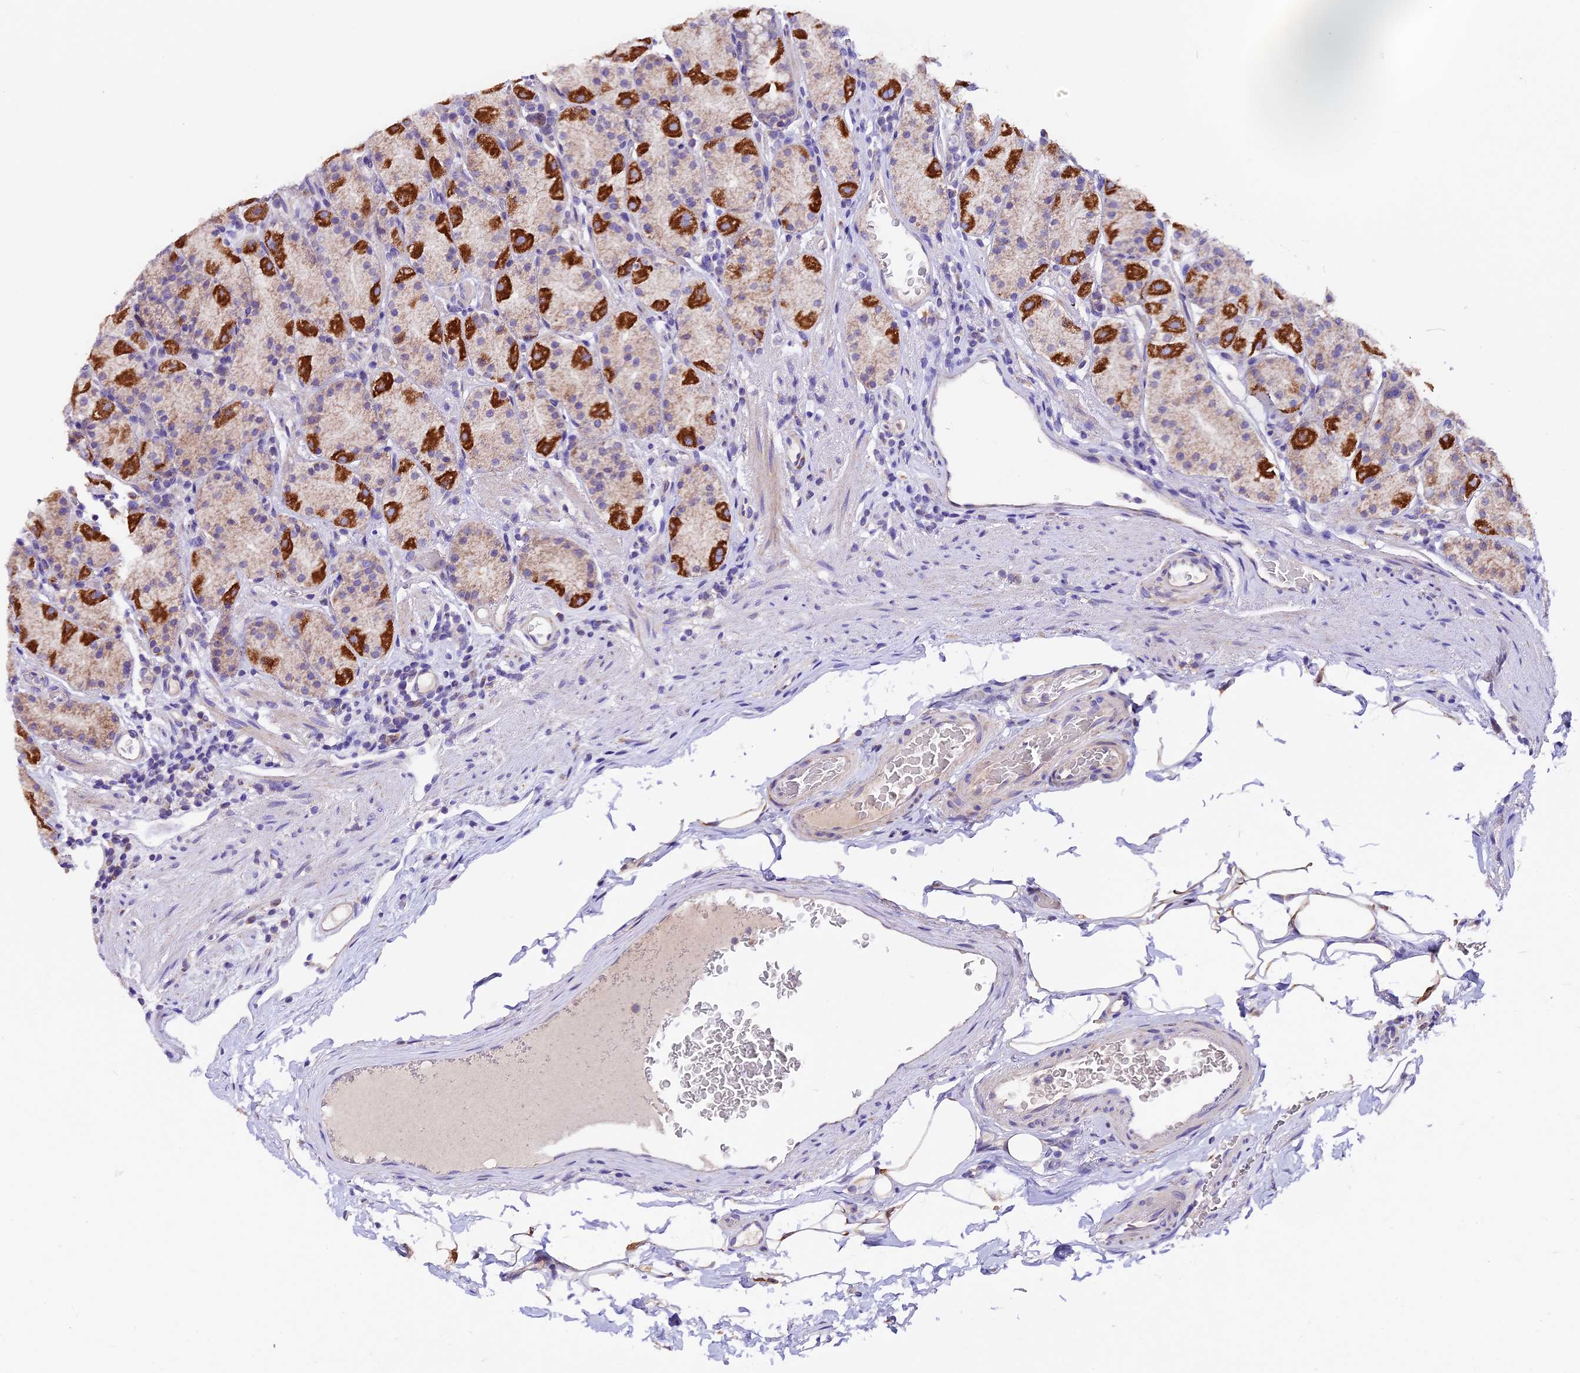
{"staining": {"intensity": "moderate", "quantity": "25%-75%", "location": "cytoplasmic/membranous"}, "tissue": "stomach", "cell_type": "Glandular cells", "image_type": "normal", "snomed": [{"axis": "morphology", "description": "Normal tissue, NOS"}, {"axis": "topography", "description": "Stomach, upper"}, {"axis": "topography", "description": "Stomach, lower"}, {"axis": "topography", "description": "Small intestine"}], "caption": "Immunohistochemistry of normal human stomach reveals medium levels of moderate cytoplasmic/membranous expression in about 25%-75% of glandular cells.", "gene": "DDX28", "patient": {"sex": "male", "age": 68}}